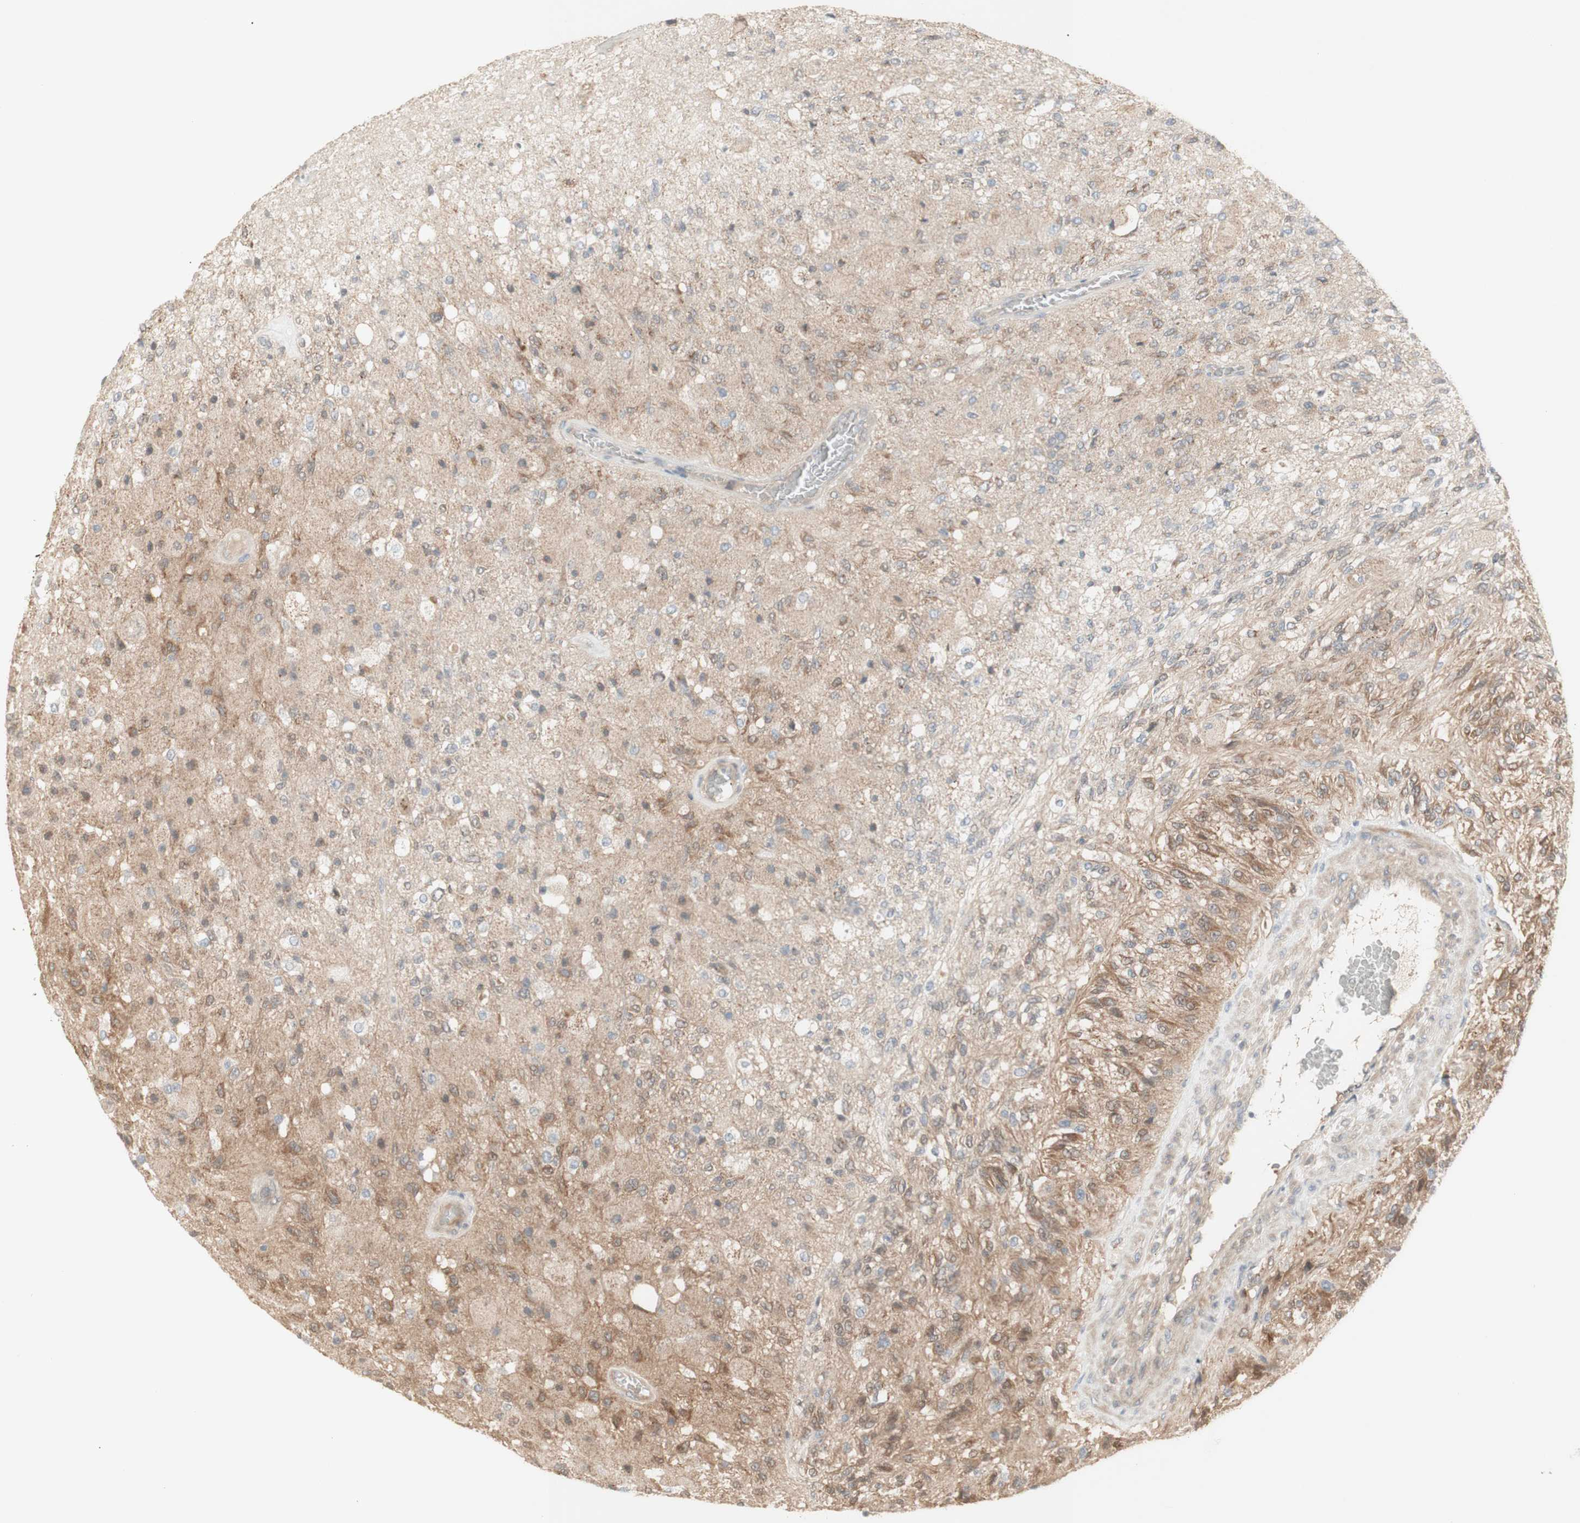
{"staining": {"intensity": "weak", "quantity": ">75%", "location": "cytoplasmic/membranous"}, "tissue": "glioma", "cell_type": "Tumor cells", "image_type": "cancer", "snomed": [{"axis": "morphology", "description": "Normal tissue, NOS"}, {"axis": "morphology", "description": "Glioma, malignant, High grade"}, {"axis": "topography", "description": "Cerebral cortex"}], "caption": "Glioma tissue demonstrates weak cytoplasmic/membranous expression in about >75% of tumor cells", "gene": "CNN3", "patient": {"sex": "male", "age": 77}}